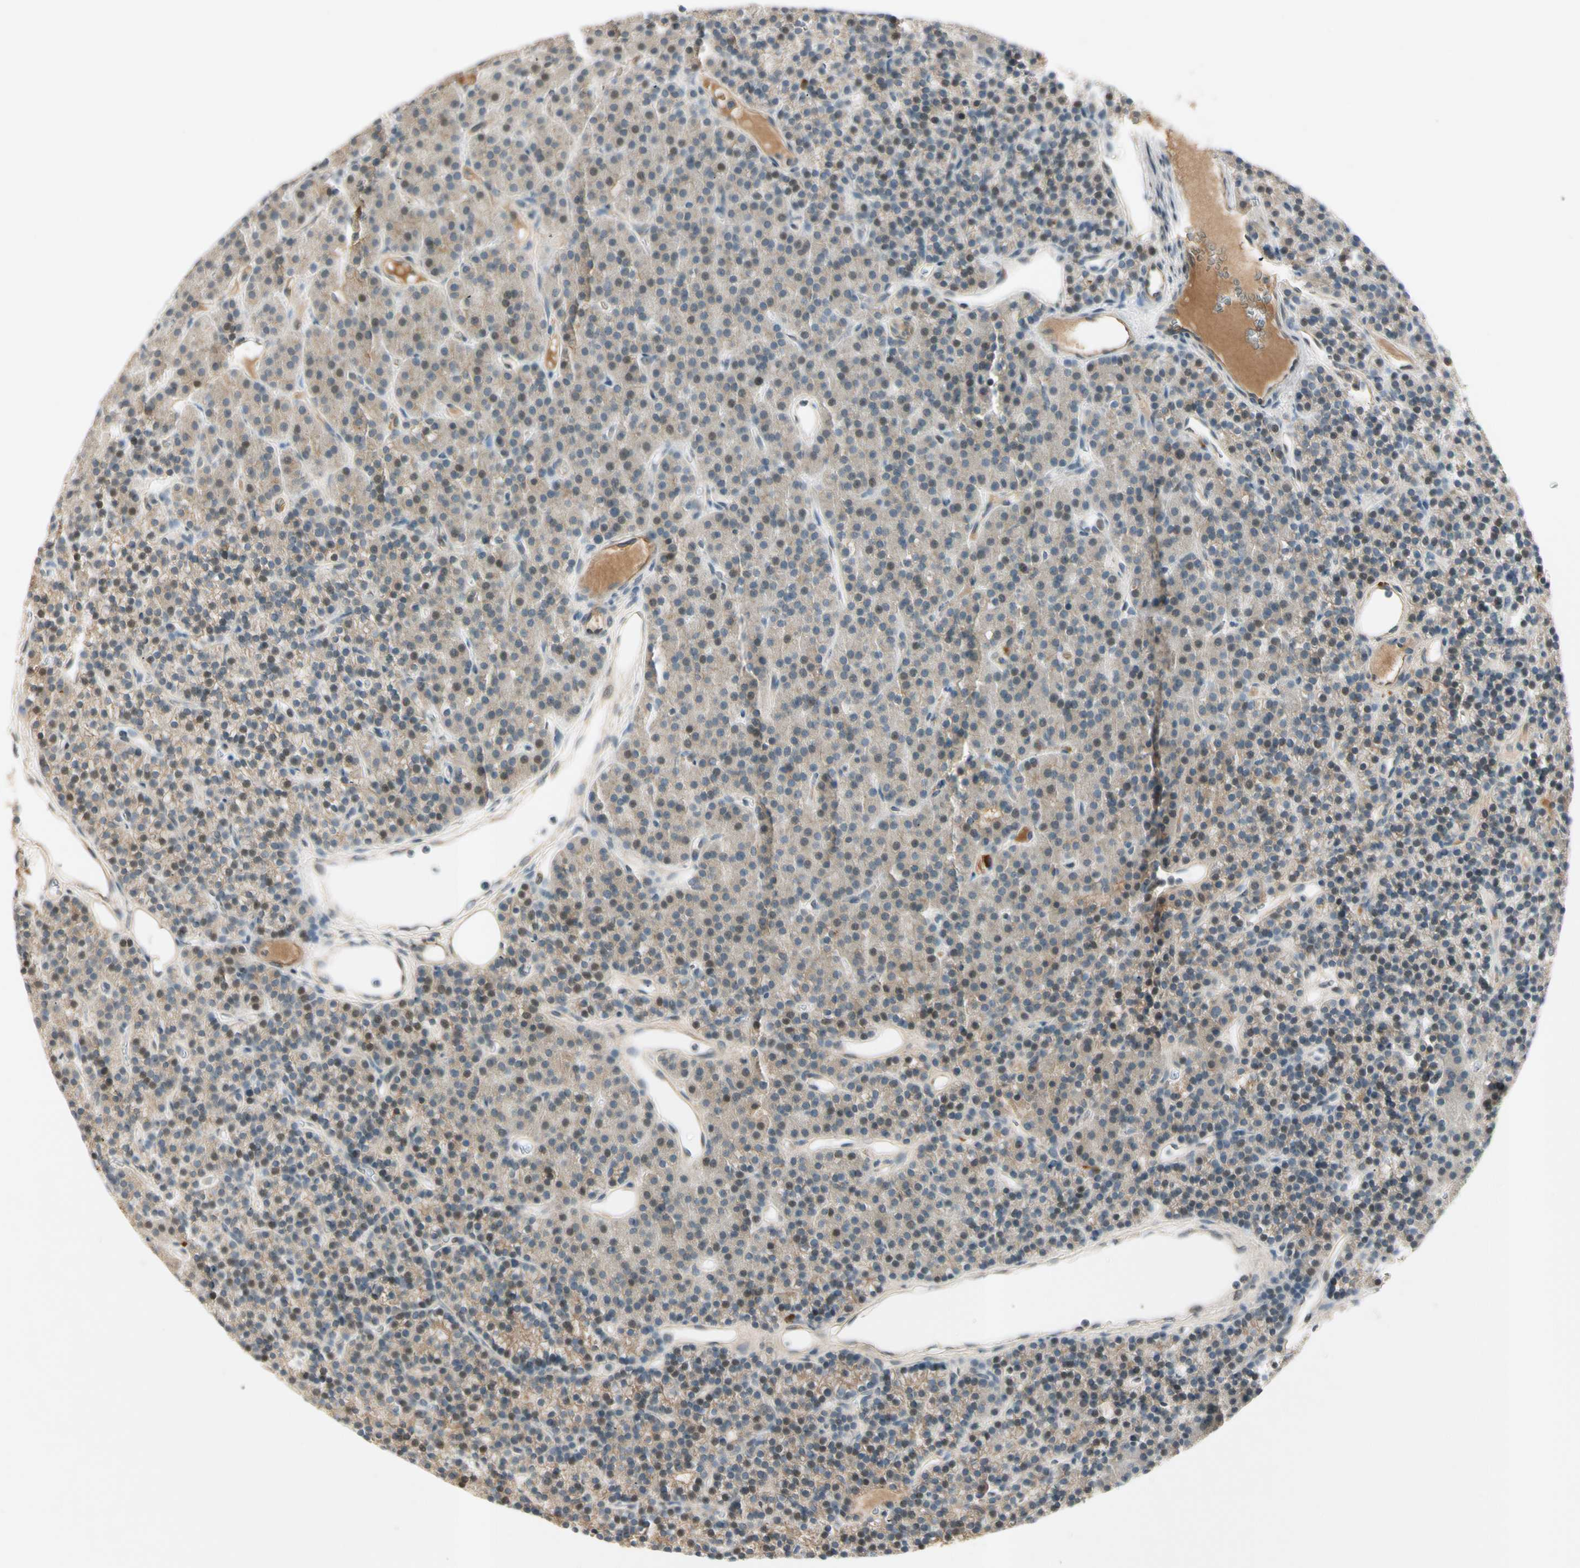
{"staining": {"intensity": "weak", "quantity": "25%-75%", "location": "cytoplasmic/membranous,nuclear"}, "tissue": "parathyroid gland", "cell_type": "Glandular cells", "image_type": "normal", "snomed": [{"axis": "morphology", "description": "Normal tissue, NOS"}, {"axis": "morphology", "description": "Hyperplasia, NOS"}, {"axis": "topography", "description": "Parathyroid gland"}], "caption": "Glandular cells reveal low levels of weak cytoplasmic/membranous,nuclear staining in about 25%-75% of cells in benign human parathyroid gland.", "gene": "ICAM5", "patient": {"sex": "male", "age": 44}}